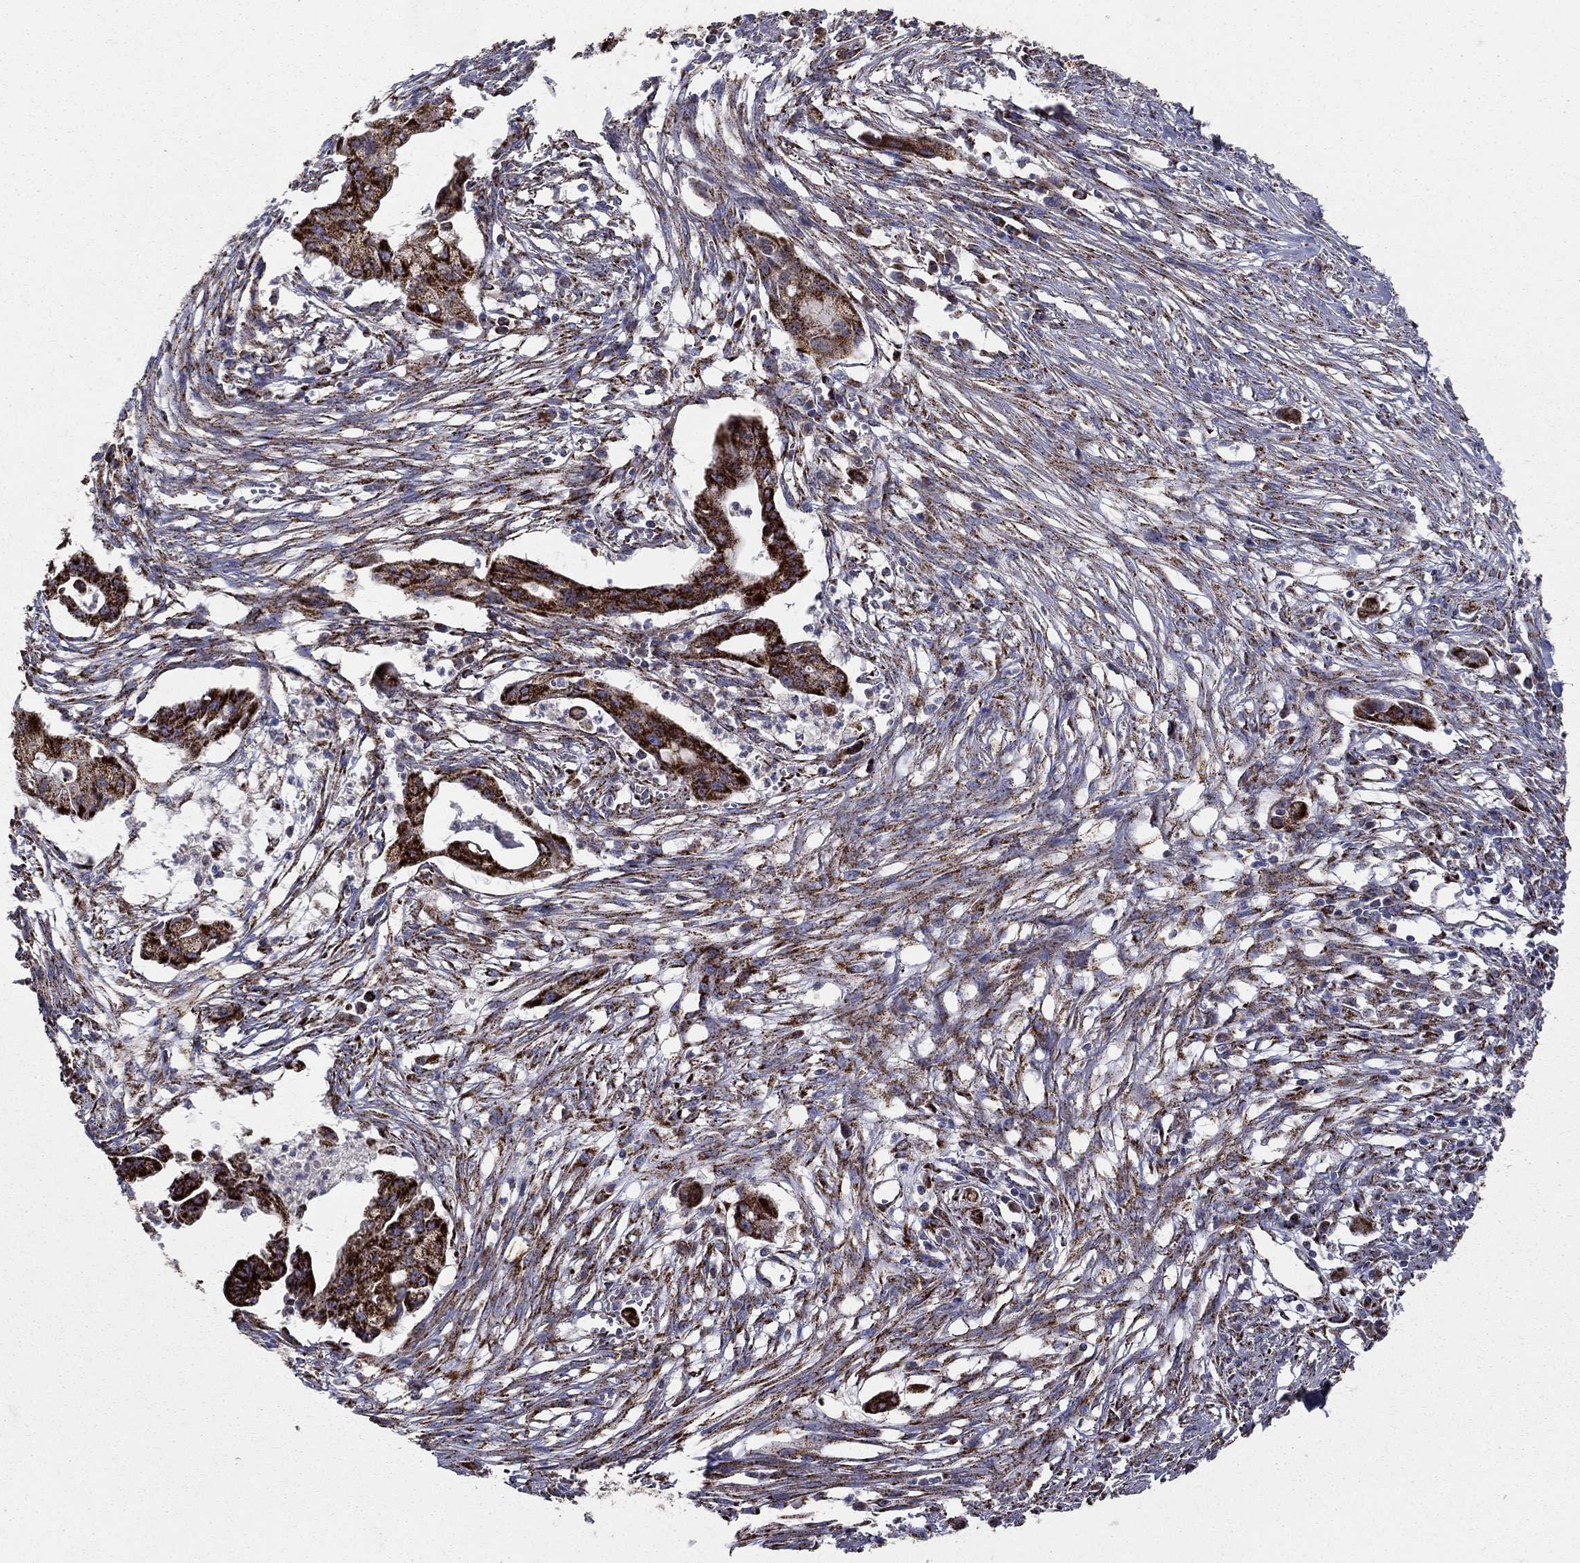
{"staining": {"intensity": "strong", "quantity": ">75%", "location": "cytoplasmic/membranous"}, "tissue": "pancreatic cancer", "cell_type": "Tumor cells", "image_type": "cancer", "snomed": [{"axis": "morphology", "description": "Normal tissue, NOS"}, {"axis": "morphology", "description": "Adenocarcinoma, NOS"}, {"axis": "topography", "description": "Pancreas"}], "caption": "Approximately >75% of tumor cells in human pancreatic adenocarcinoma reveal strong cytoplasmic/membranous protein expression as visualized by brown immunohistochemical staining.", "gene": "GCSH", "patient": {"sex": "female", "age": 58}}